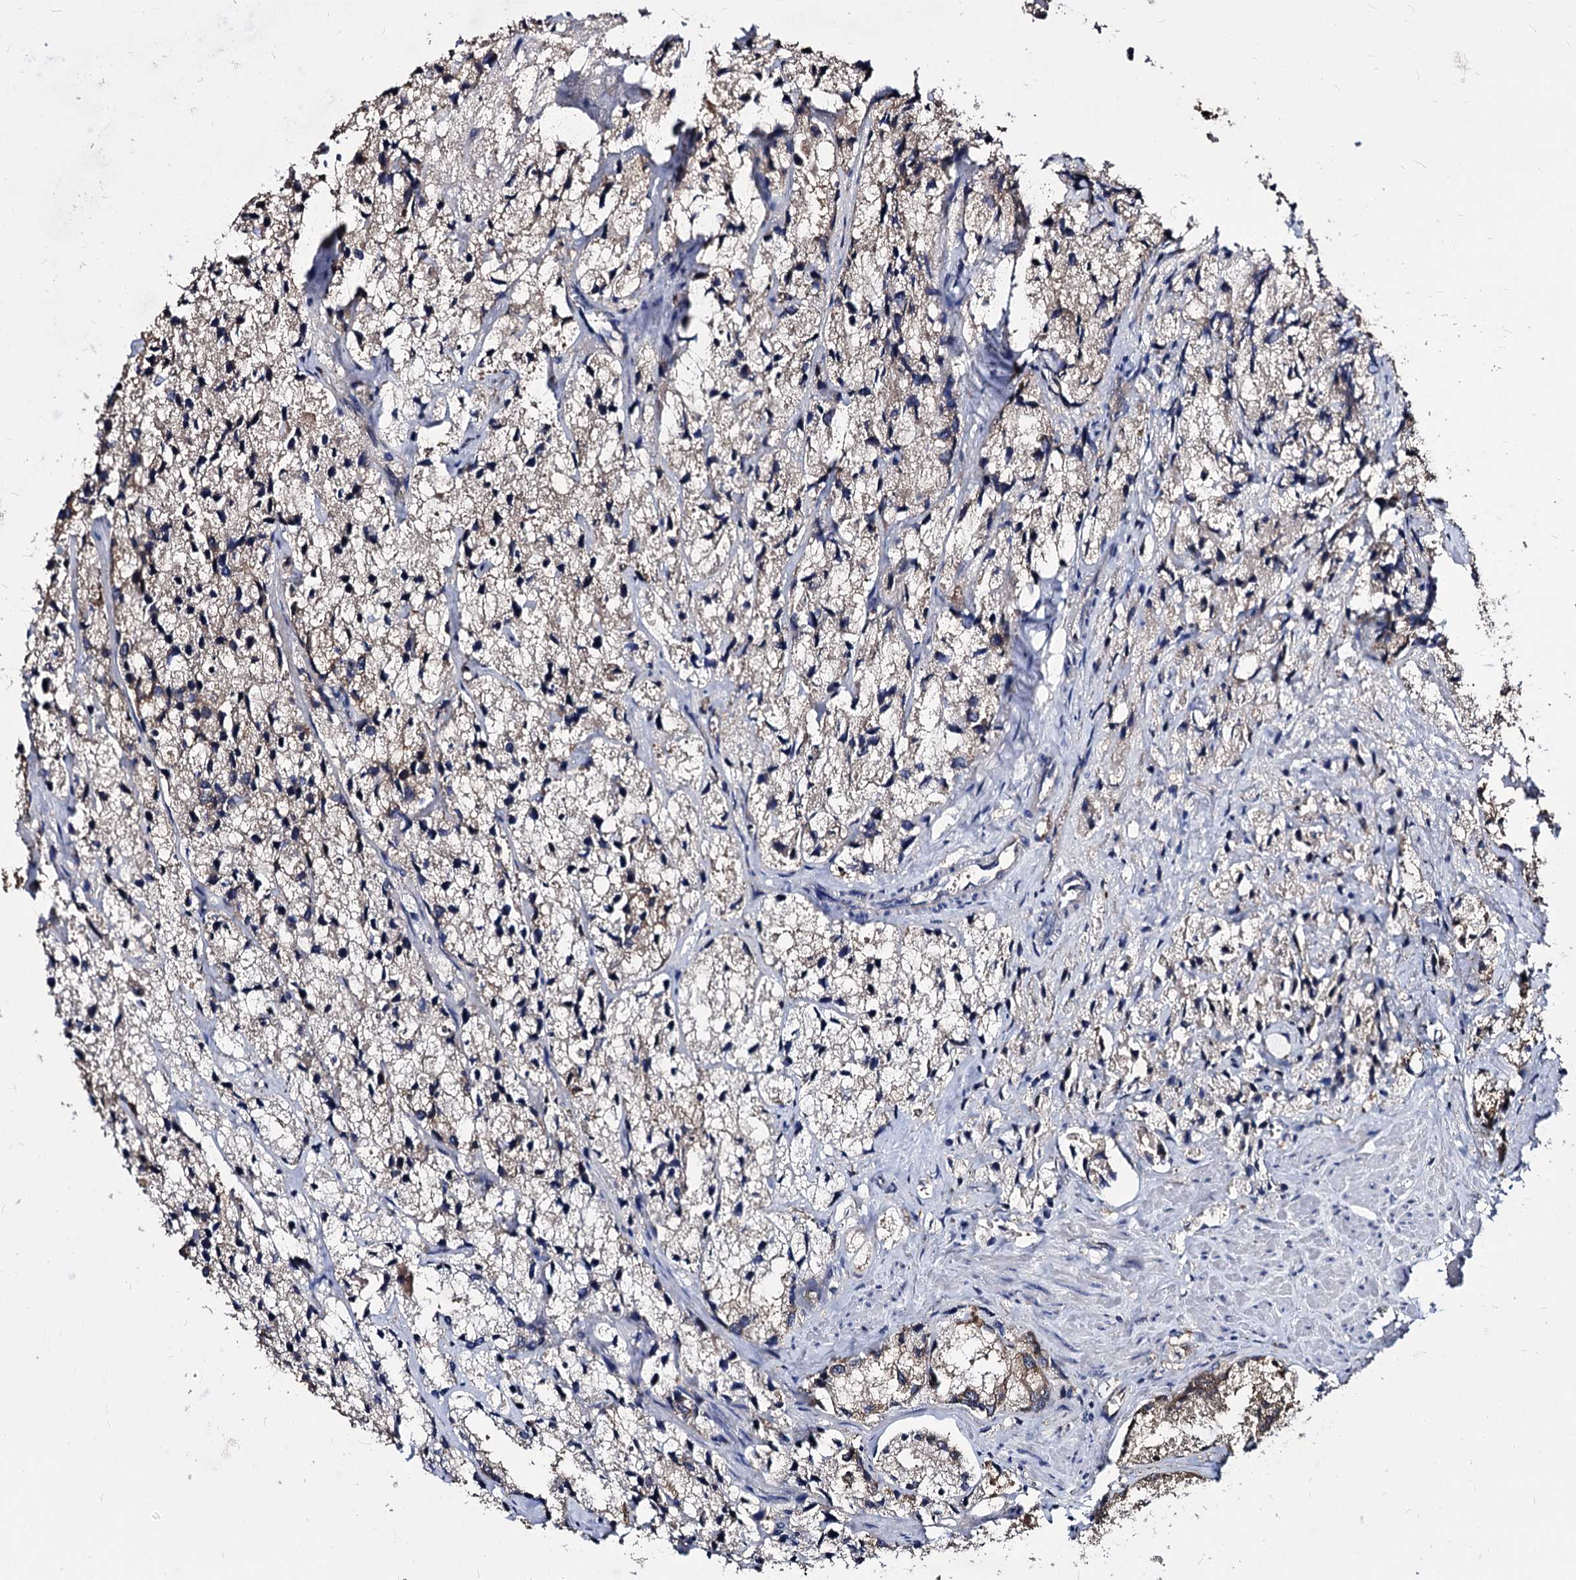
{"staining": {"intensity": "moderate", "quantity": "25%-75%", "location": "cytoplasmic/membranous"}, "tissue": "prostate cancer", "cell_type": "Tumor cells", "image_type": "cancer", "snomed": [{"axis": "morphology", "description": "Adenocarcinoma, High grade"}, {"axis": "topography", "description": "Prostate"}], "caption": "High-grade adenocarcinoma (prostate) stained with immunohistochemistry exhibits moderate cytoplasmic/membranous positivity in about 25%-75% of tumor cells.", "gene": "NME1", "patient": {"sex": "male", "age": 66}}